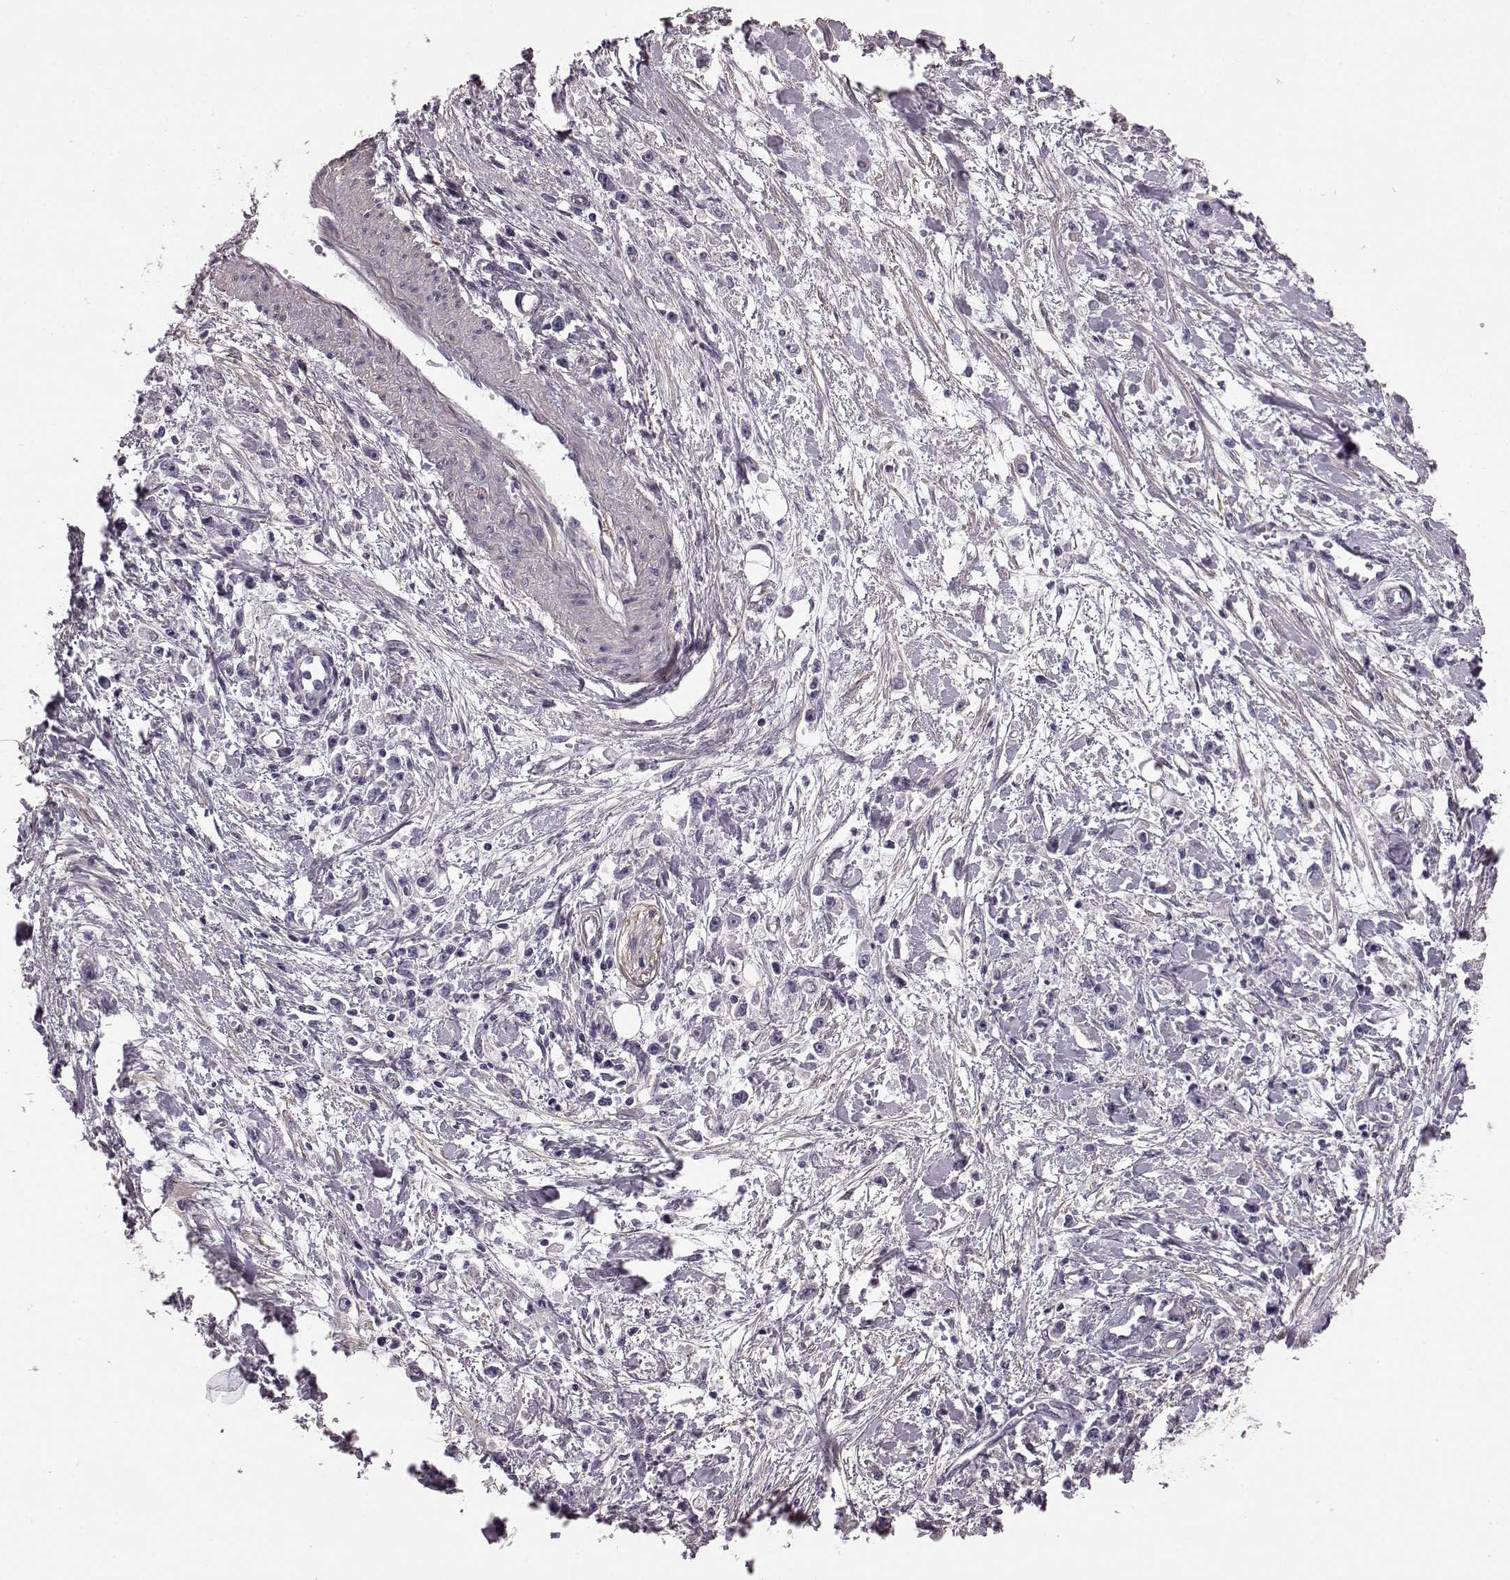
{"staining": {"intensity": "negative", "quantity": "none", "location": "none"}, "tissue": "stomach cancer", "cell_type": "Tumor cells", "image_type": "cancer", "snomed": [{"axis": "morphology", "description": "Adenocarcinoma, NOS"}, {"axis": "topography", "description": "Stomach"}], "caption": "Tumor cells show no significant protein positivity in stomach adenocarcinoma.", "gene": "GRK1", "patient": {"sex": "female", "age": 59}}